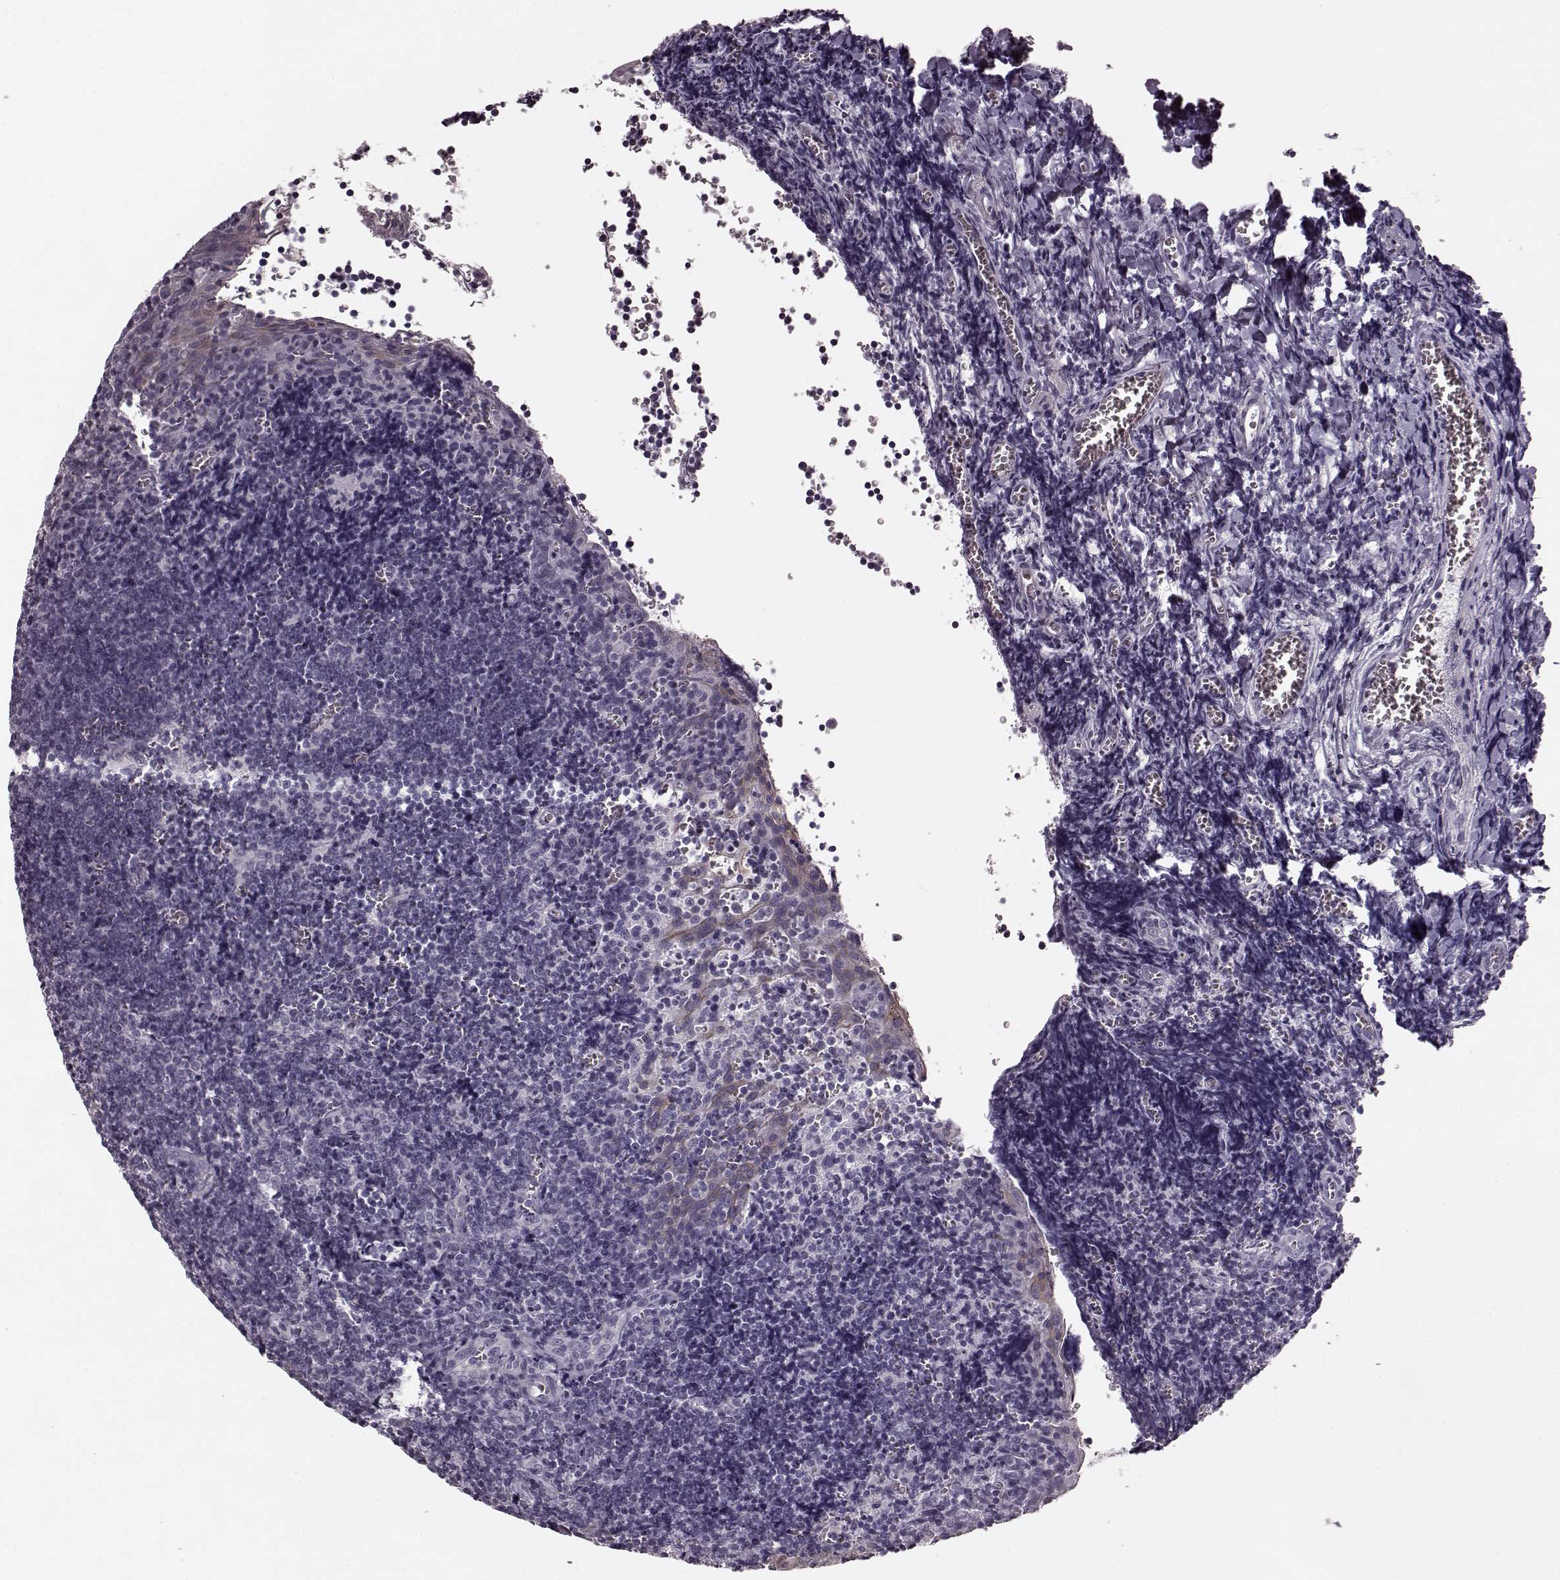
{"staining": {"intensity": "negative", "quantity": "none", "location": "none"}, "tissue": "tonsil", "cell_type": "Germinal center cells", "image_type": "normal", "snomed": [{"axis": "morphology", "description": "Normal tissue, NOS"}, {"axis": "morphology", "description": "Inflammation, NOS"}, {"axis": "topography", "description": "Tonsil"}], "caption": "IHC of normal tonsil exhibits no staining in germinal center cells. The staining was performed using DAB (3,3'-diaminobenzidine) to visualize the protein expression in brown, while the nuclei were stained in blue with hematoxylin (Magnification: 20x).", "gene": "TRPM1", "patient": {"sex": "female", "age": 31}}